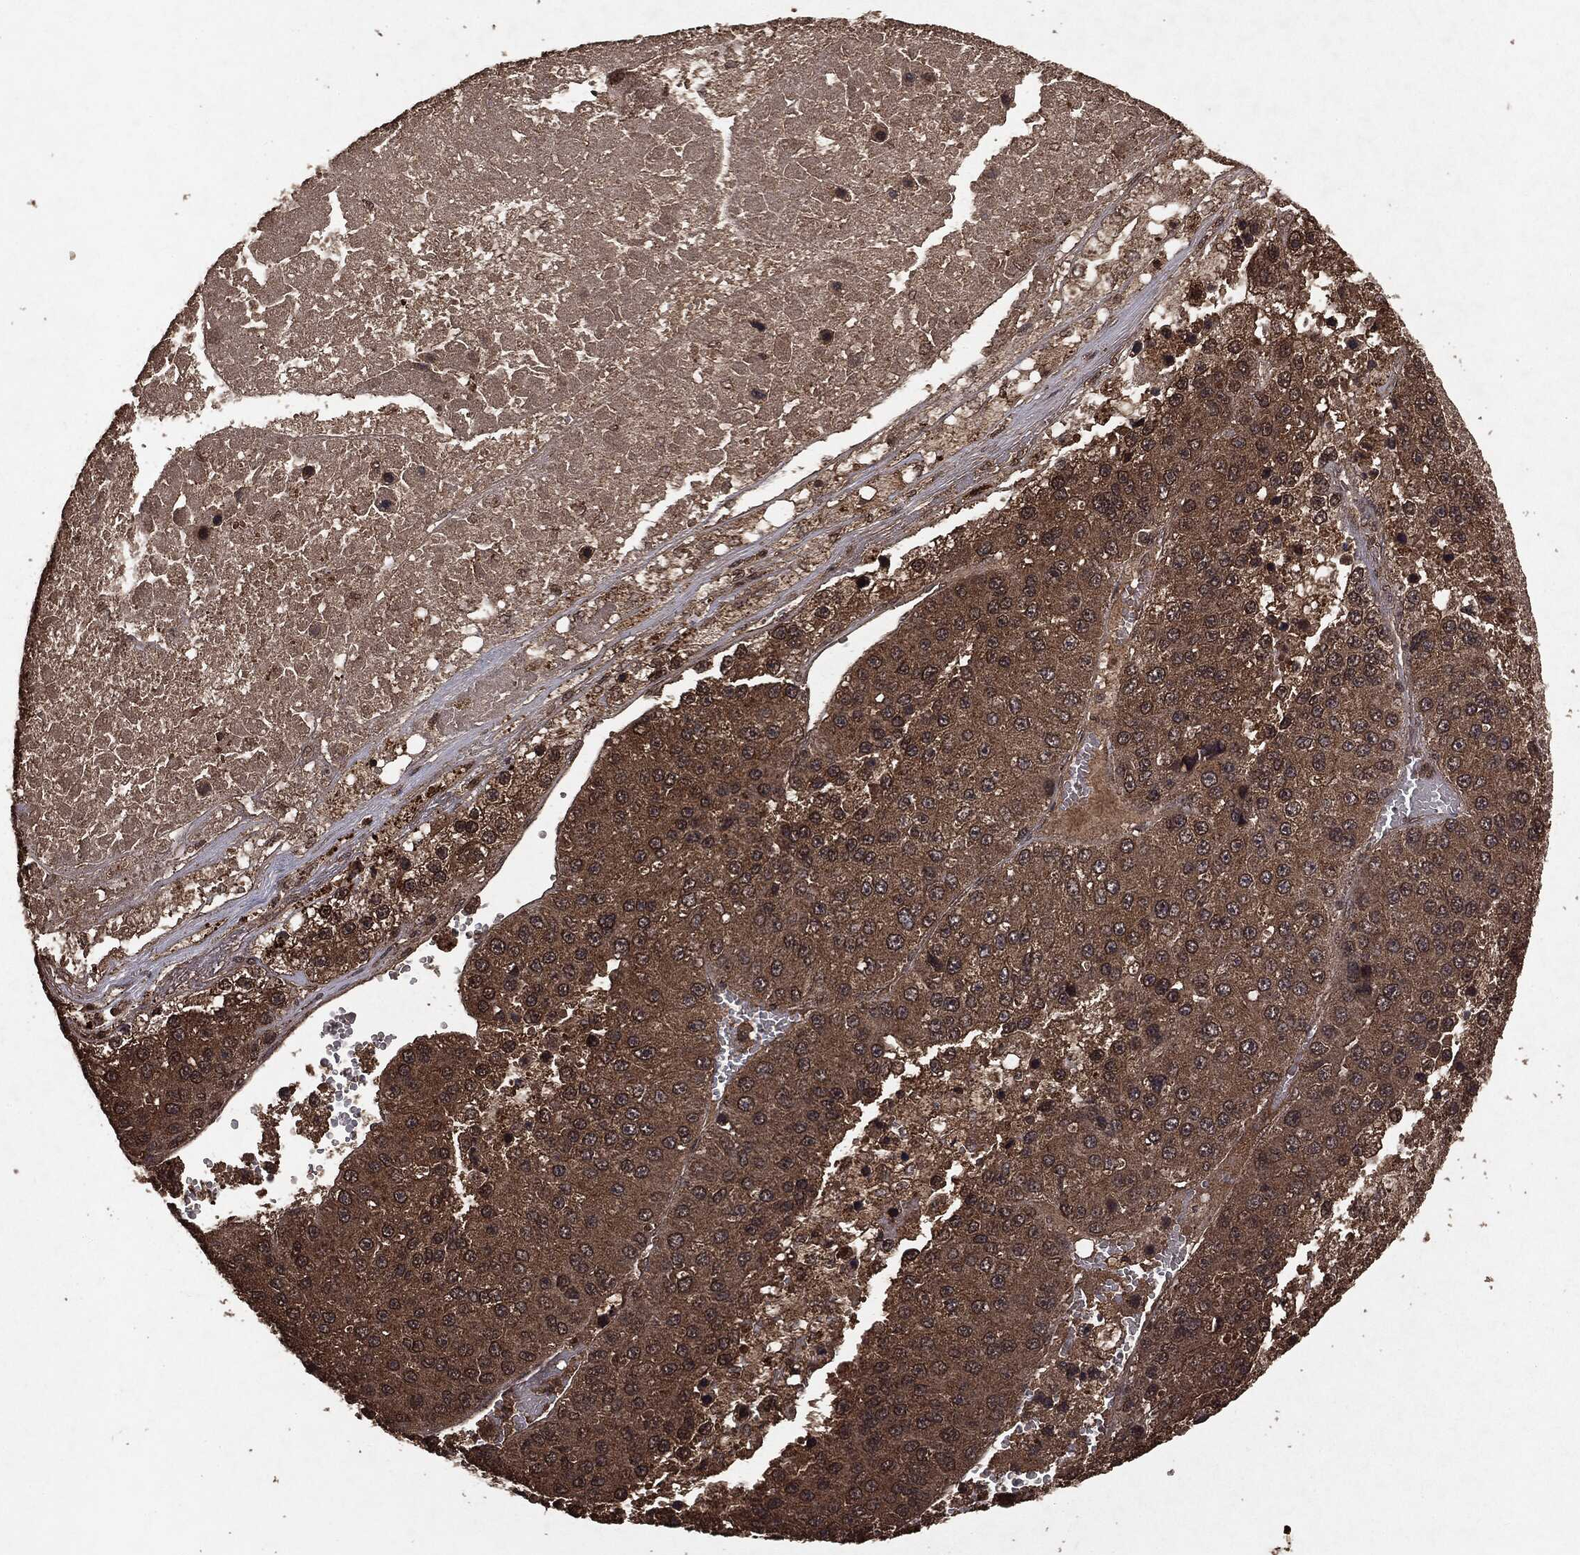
{"staining": {"intensity": "moderate", "quantity": ">75%", "location": "cytoplasmic/membranous"}, "tissue": "liver cancer", "cell_type": "Tumor cells", "image_type": "cancer", "snomed": [{"axis": "morphology", "description": "Carcinoma, Hepatocellular, NOS"}, {"axis": "topography", "description": "Liver"}], "caption": "Tumor cells reveal medium levels of moderate cytoplasmic/membranous staining in about >75% of cells in liver cancer. (Brightfield microscopy of DAB IHC at high magnification).", "gene": "NME1", "patient": {"sex": "female", "age": 73}}